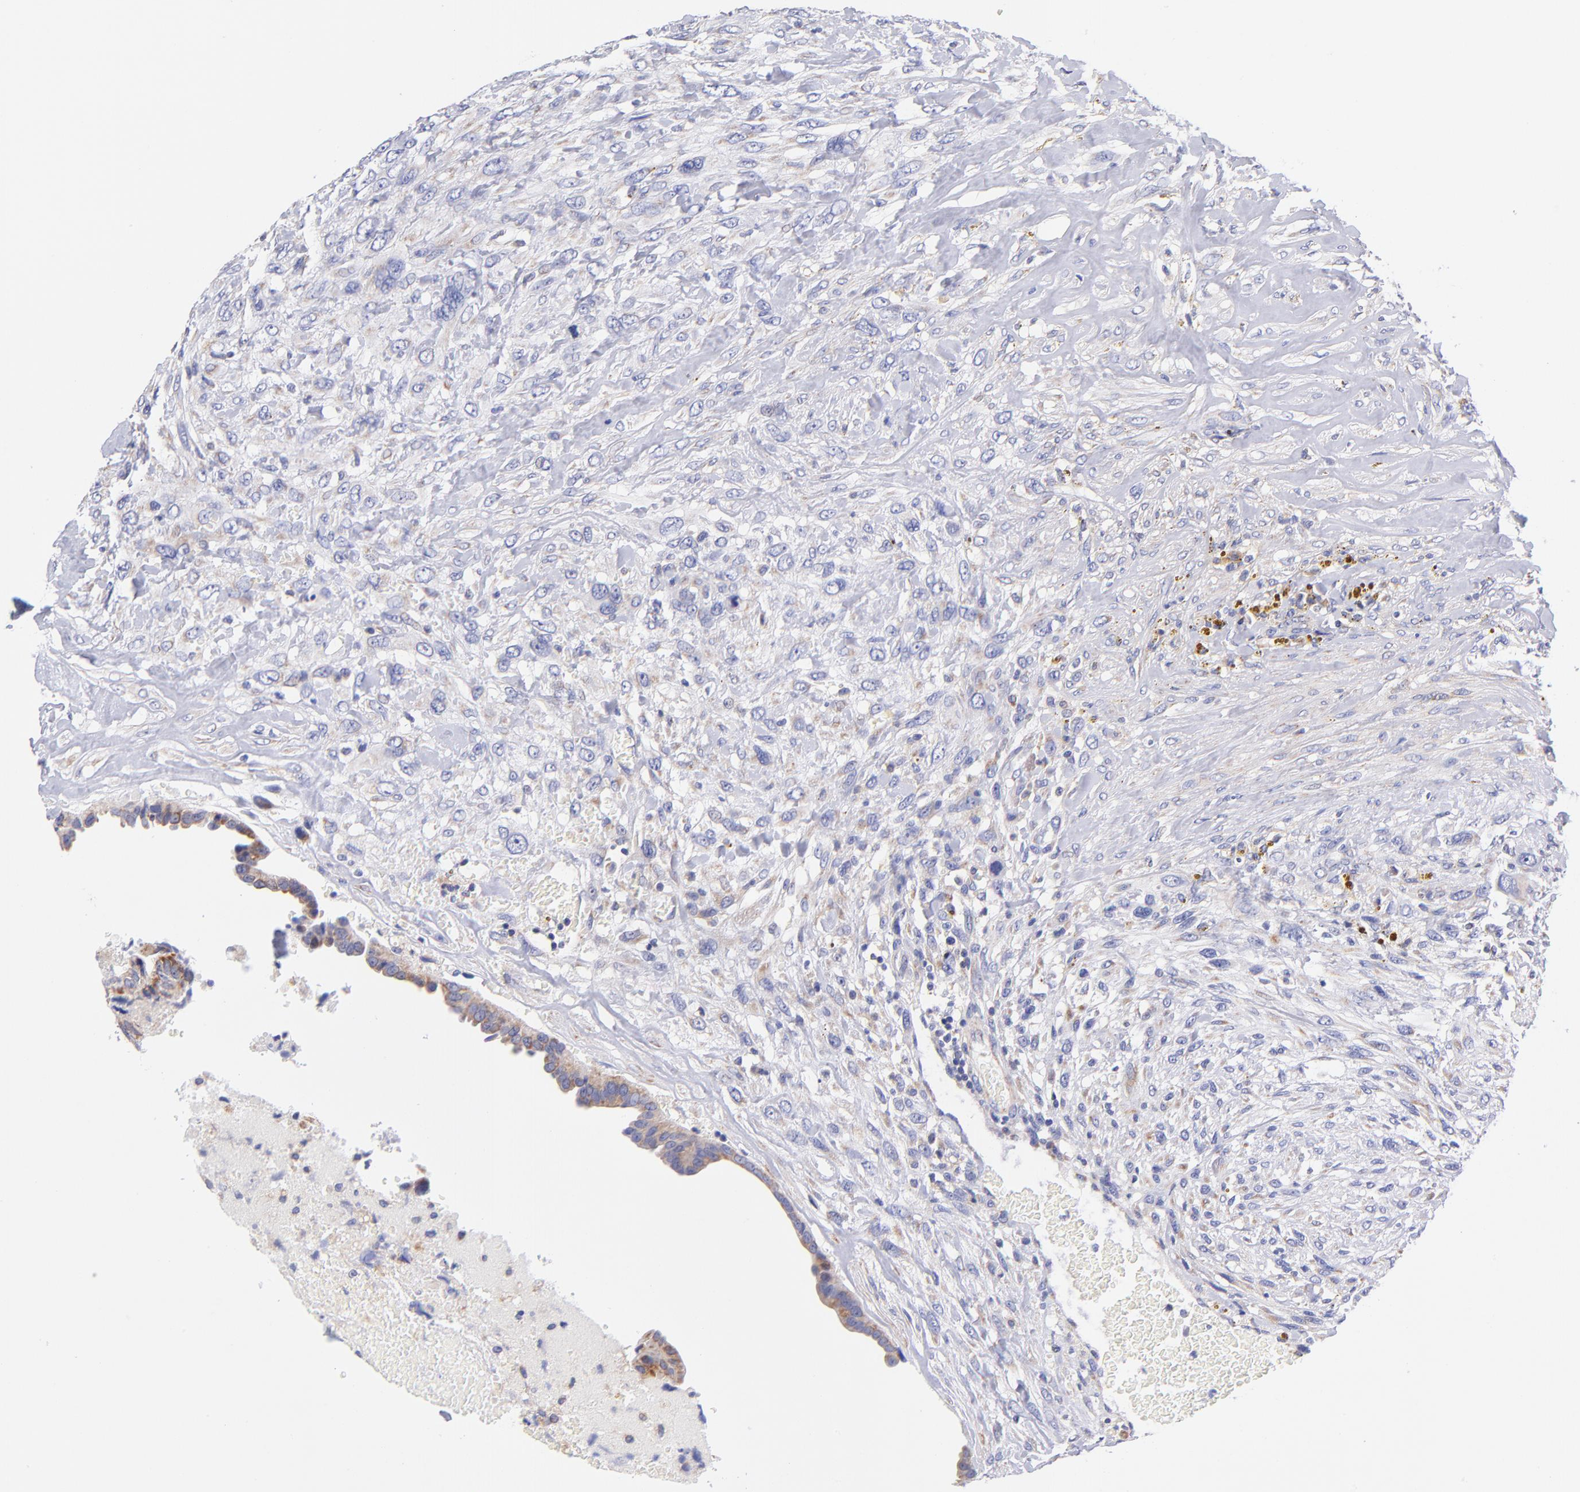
{"staining": {"intensity": "weak", "quantity": "25%-75%", "location": "cytoplasmic/membranous"}, "tissue": "breast cancer", "cell_type": "Tumor cells", "image_type": "cancer", "snomed": [{"axis": "morphology", "description": "Neoplasm, malignant, NOS"}, {"axis": "topography", "description": "Breast"}], "caption": "A photomicrograph showing weak cytoplasmic/membranous staining in approximately 25%-75% of tumor cells in breast cancer, as visualized by brown immunohistochemical staining.", "gene": "NDUFB7", "patient": {"sex": "female", "age": 50}}